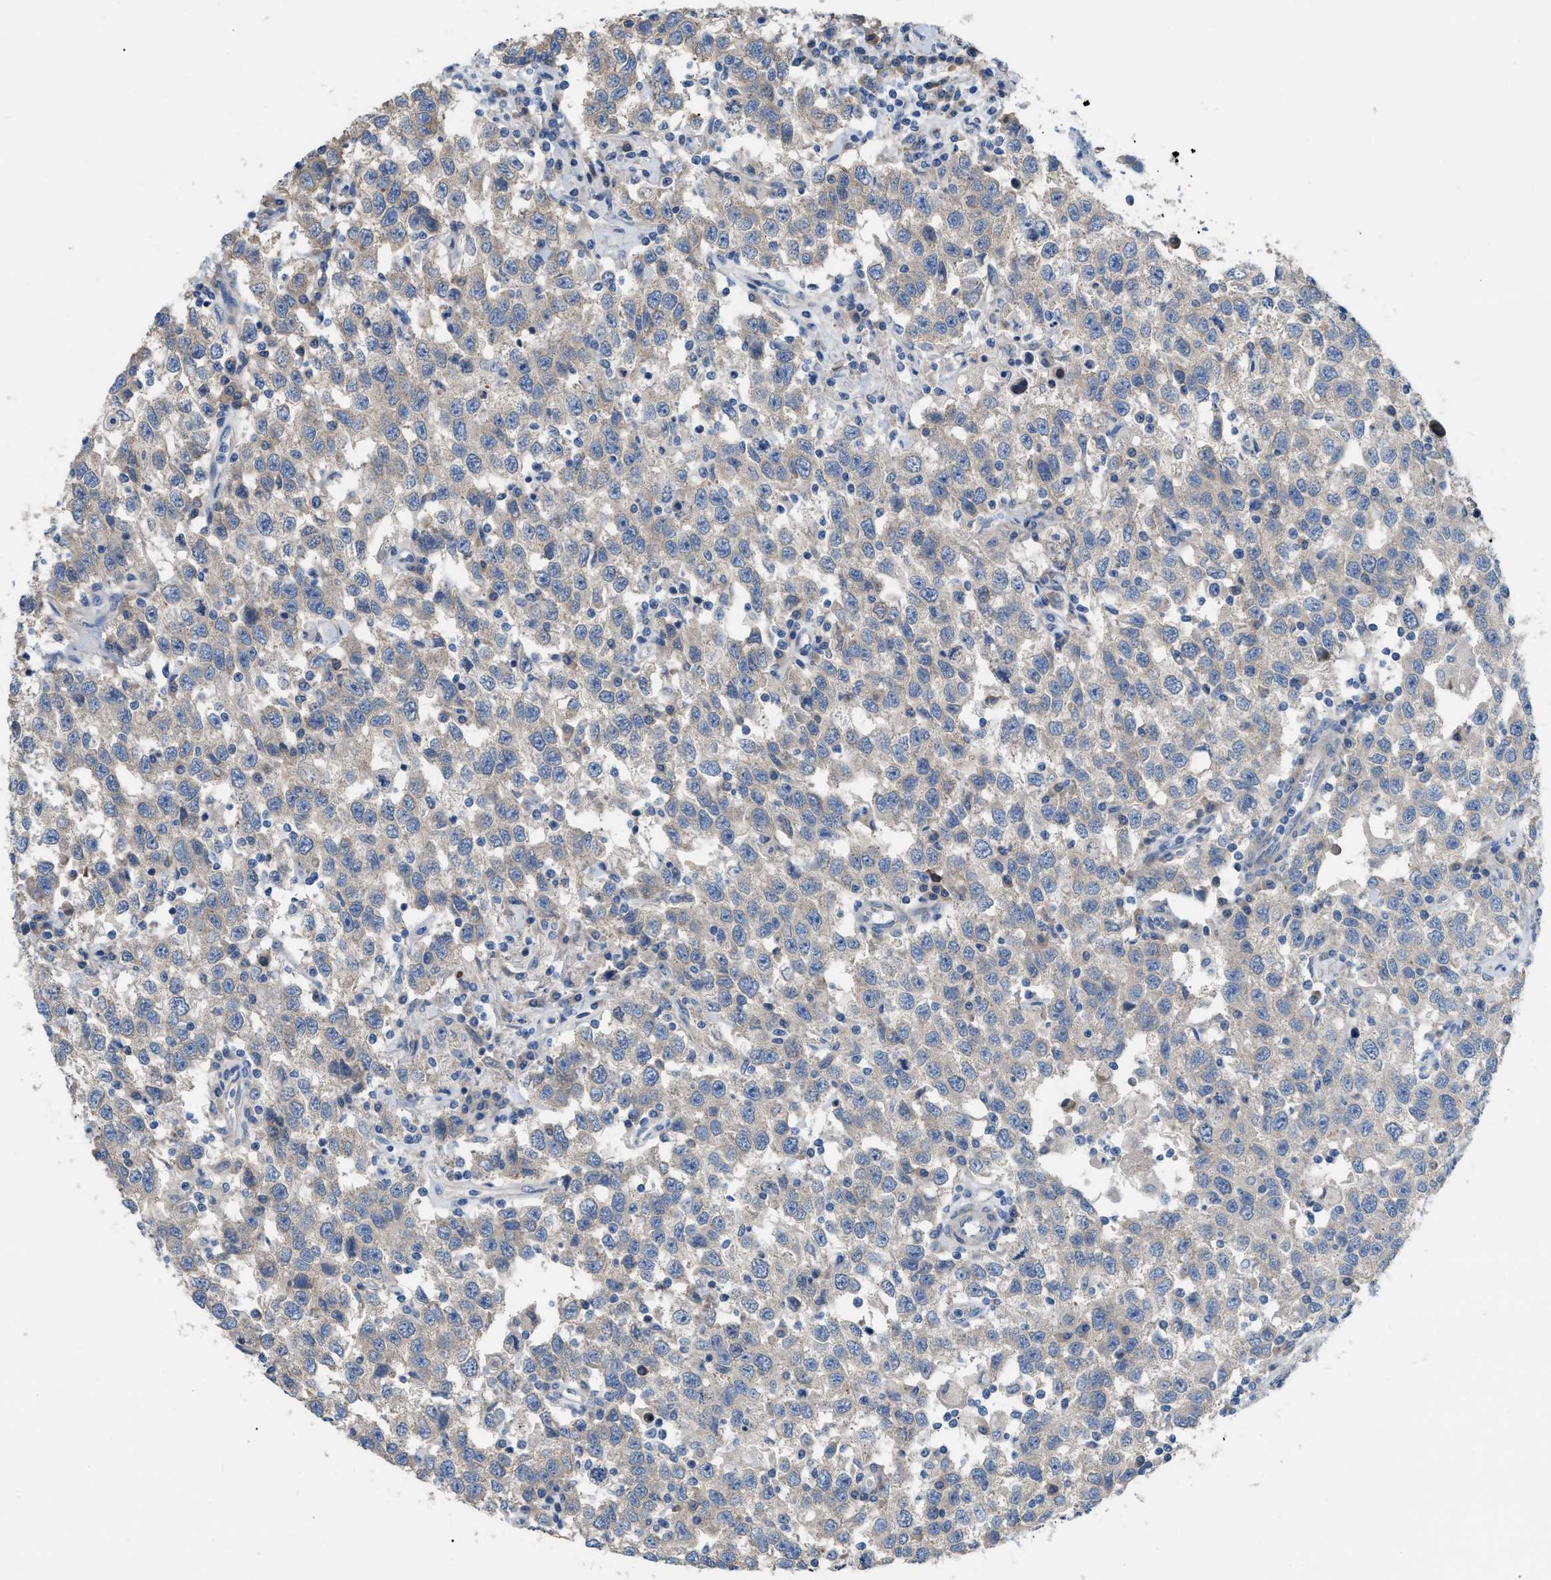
{"staining": {"intensity": "weak", "quantity": "<25%", "location": "cytoplasmic/membranous"}, "tissue": "testis cancer", "cell_type": "Tumor cells", "image_type": "cancer", "snomed": [{"axis": "morphology", "description": "Seminoma, NOS"}, {"axis": "topography", "description": "Testis"}], "caption": "Tumor cells are negative for protein expression in human testis cancer.", "gene": "DHX58", "patient": {"sex": "male", "age": 41}}